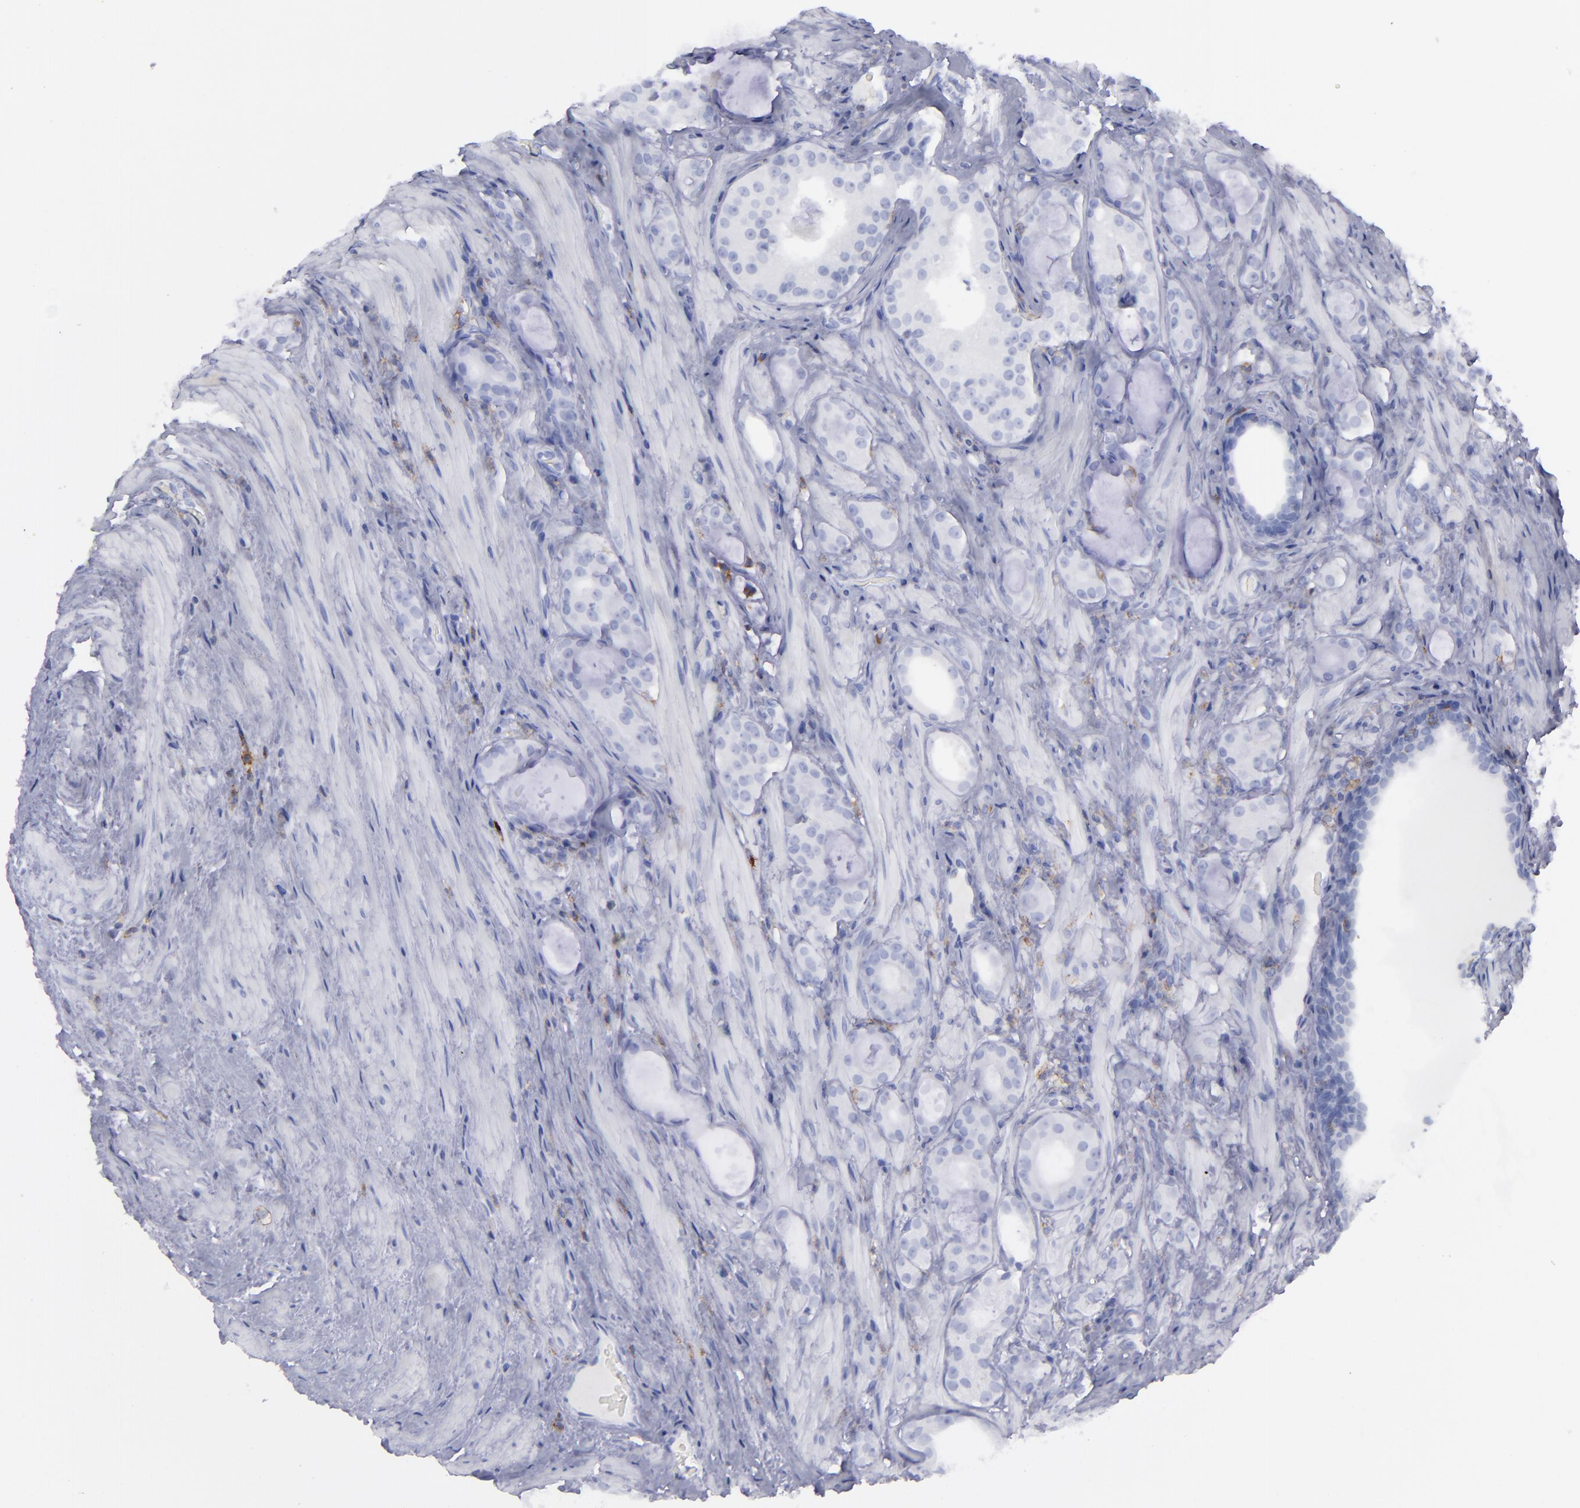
{"staining": {"intensity": "negative", "quantity": "none", "location": "none"}, "tissue": "prostate cancer", "cell_type": "Tumor cells", "image_type": "cancer", "snomed": [{"axis": "morphology", "description": "Adenocarcinoma, Medium grade"}, {"axis": "topography", "description": "Prostate"}], "caption": "Prostate cancer (adenocarcinoma (medium-grade)) was stained to show a protein in brown. There is no significant positivity in tumor cells. The staining is performed using DAB brown chromogen with nuclei counter-stained in using hematoxylin.", "gene": "SELPLG", "patient": {"sex": "male", "age": 73}}